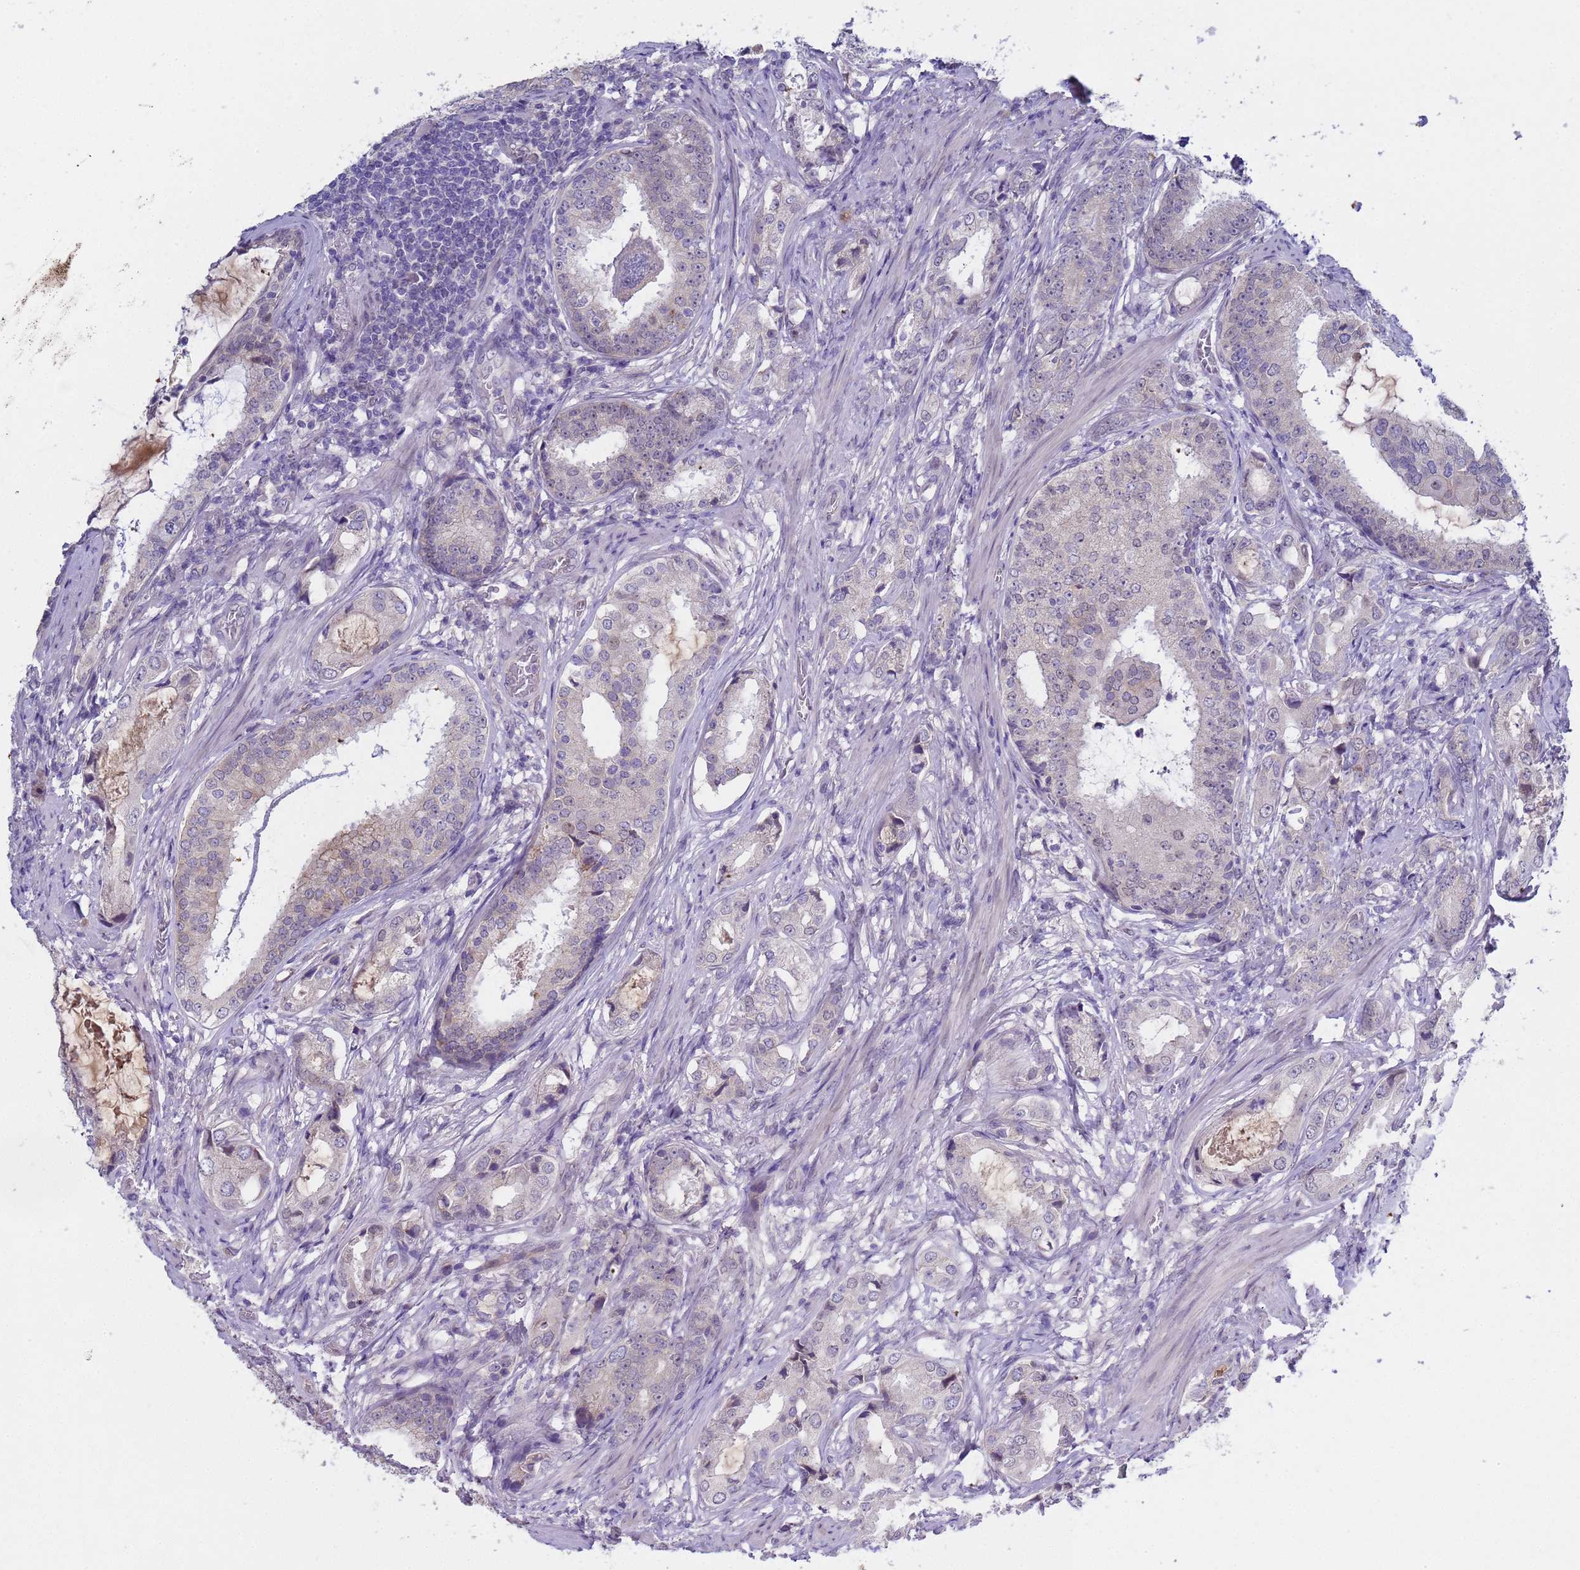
{"staining": {"intensity": "negative", "quantity": "none", "location": "none"}, "tissue": "prostate cancer", "cell_type": "Tumor cells", "image_type": "cancer", "snomed": [{"axis": "morphology", "description": "Adenocarcinoma, Low grade"}, {"axis": "topography", "description": "Prostate"}], "caption": "This is an immunohistochemistry photomicrograph of human prostate cancer (adenocarcinoma (low-grade)). There is no staining in tumor cells.", "gene": "TRMT10A", "patient": {"sex": "male", "age": 71}}